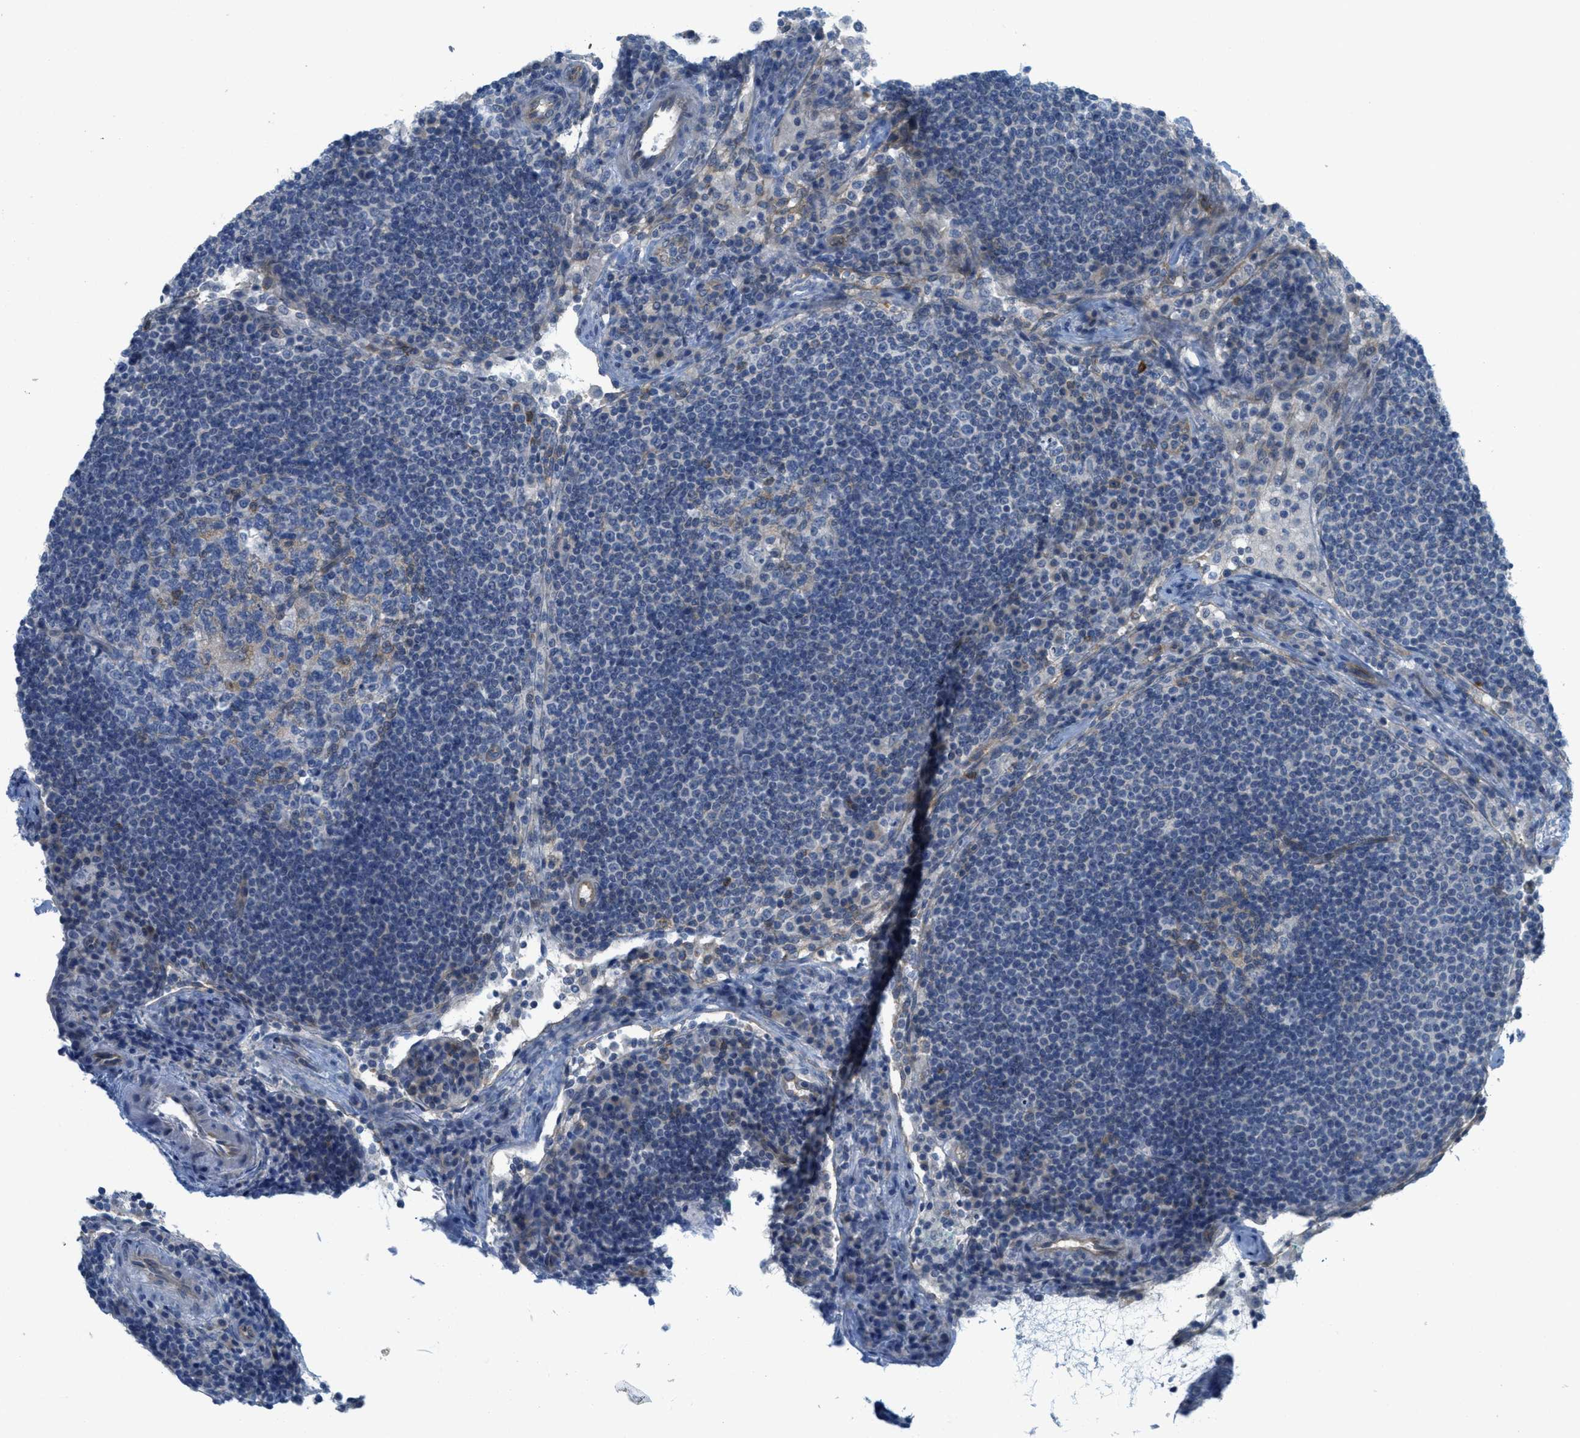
{"staining": {"intensity": "negative", "quantity": "none", "location": "none"}, "tissue": "lymph node", "cell_type": "Germinal center cells", "image_type": "normal", "snomed": [{"axis": "morphology", "description": "Normal tissue, NOS"}, {"axis": "topography", "description": "Lymph node"}], "caption": "Micrograph shows no protein positivity in germinal center cells of benign lymph node. (Stains: DAB (3,3'-diaminobenzidine) immunohistochemistry with hematoxylin counter stain, Microscopy: brightfield microscopy at high magnification).", "gene": "ZFYVE9", "patient": {"sex": "female", "age": 53}}